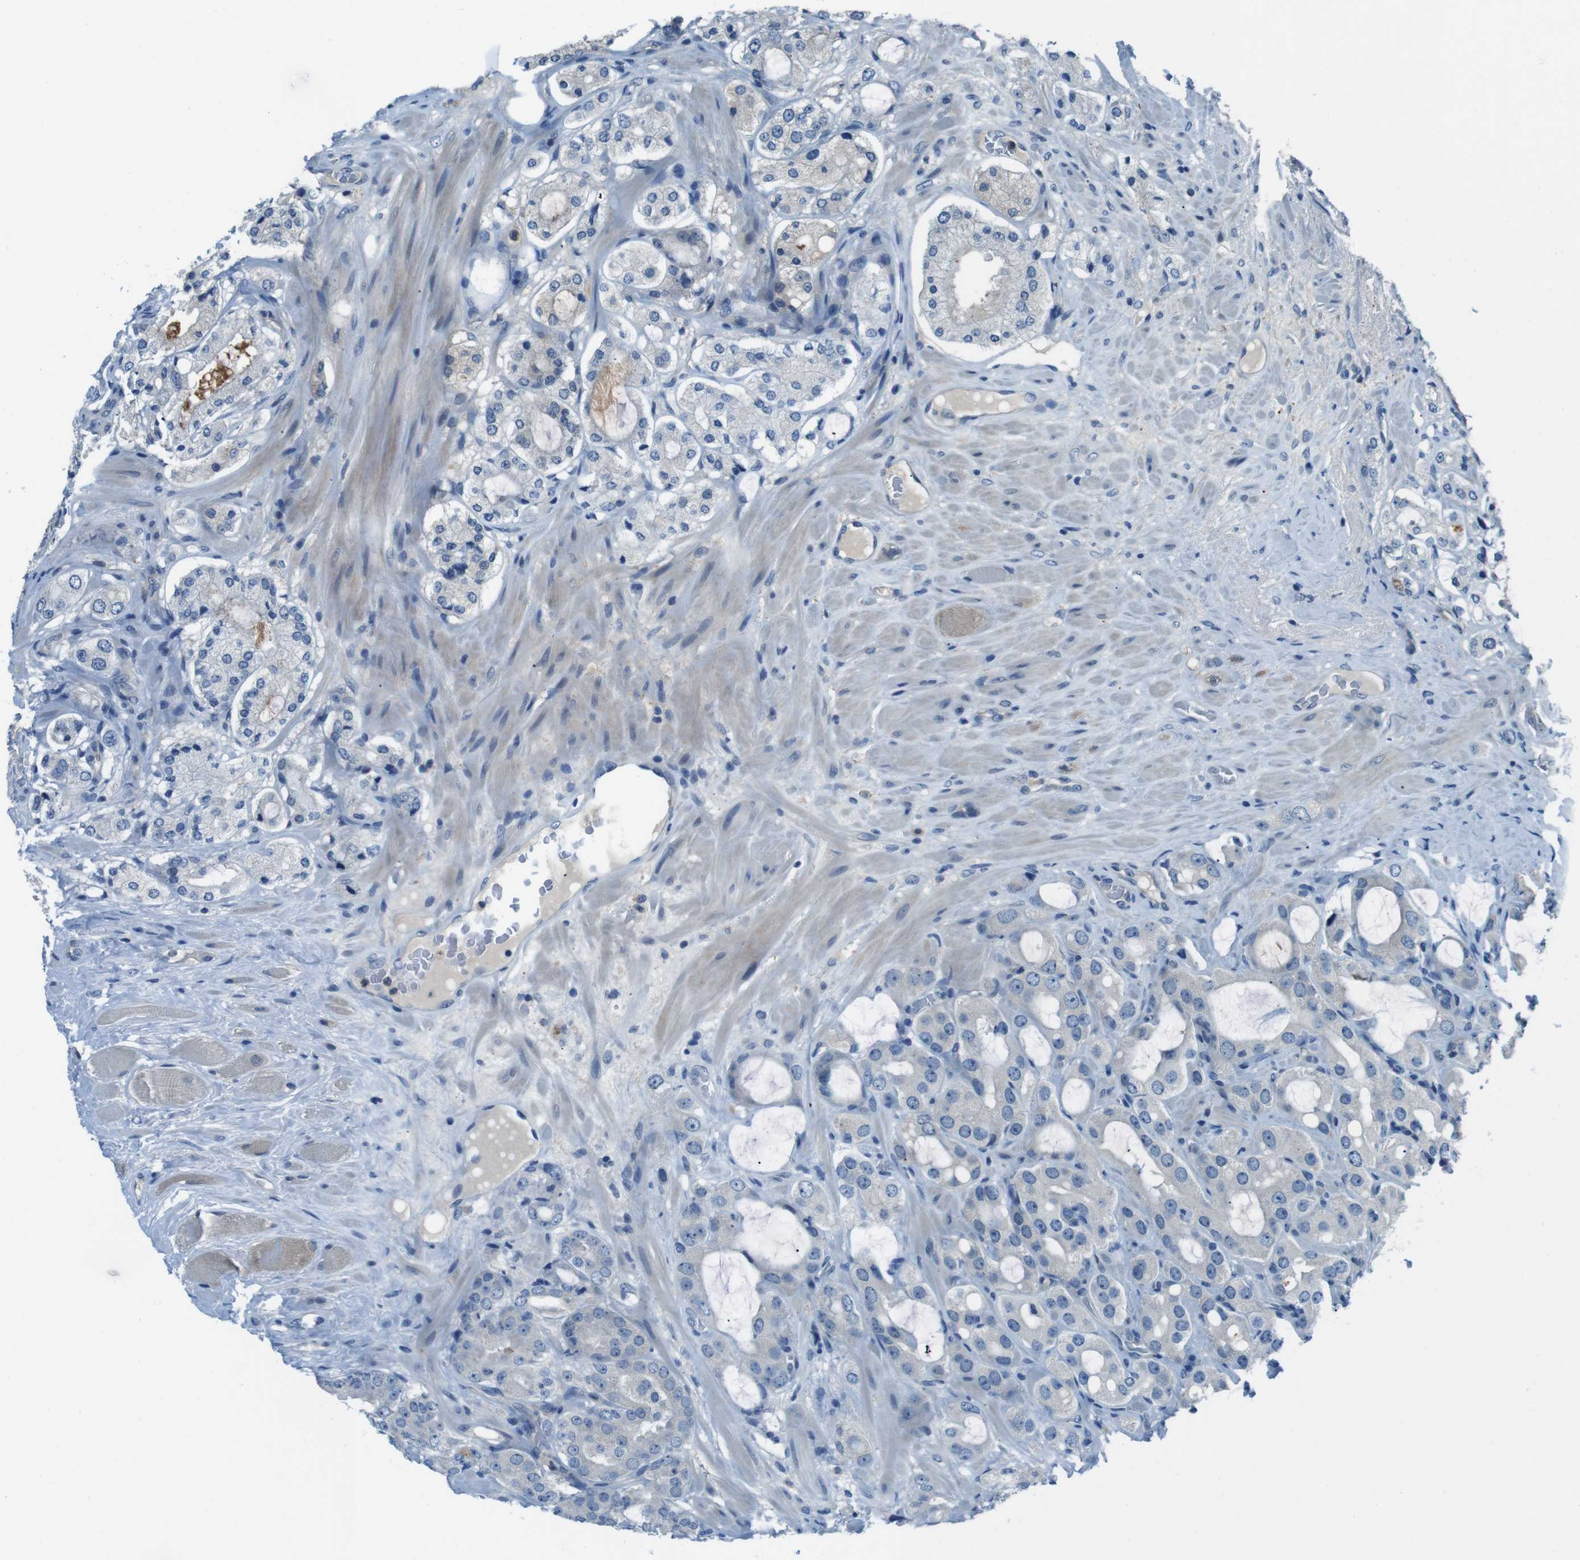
{"staining": {"intensity": "negative", "quantity": "none", "location": "none"}, "tissue": "prostate cancer", "cell_type": "Tumor cells", "image_type": "cancer", "snomed": [{"axis": "morphology", "description": "Adenocarcinoma, High grade"}, {"axis": "topography", "description": "Prostate"}], "caption": "An immunohistochemistry (IHC) image of prostate adenocarcinoma (high-grade) is shown. There is no staining in tumor cells of prostate adenocarcinoma (high-grade).", "gene": "NANOS2", "patient": {"sex": "male", "age": 65}}